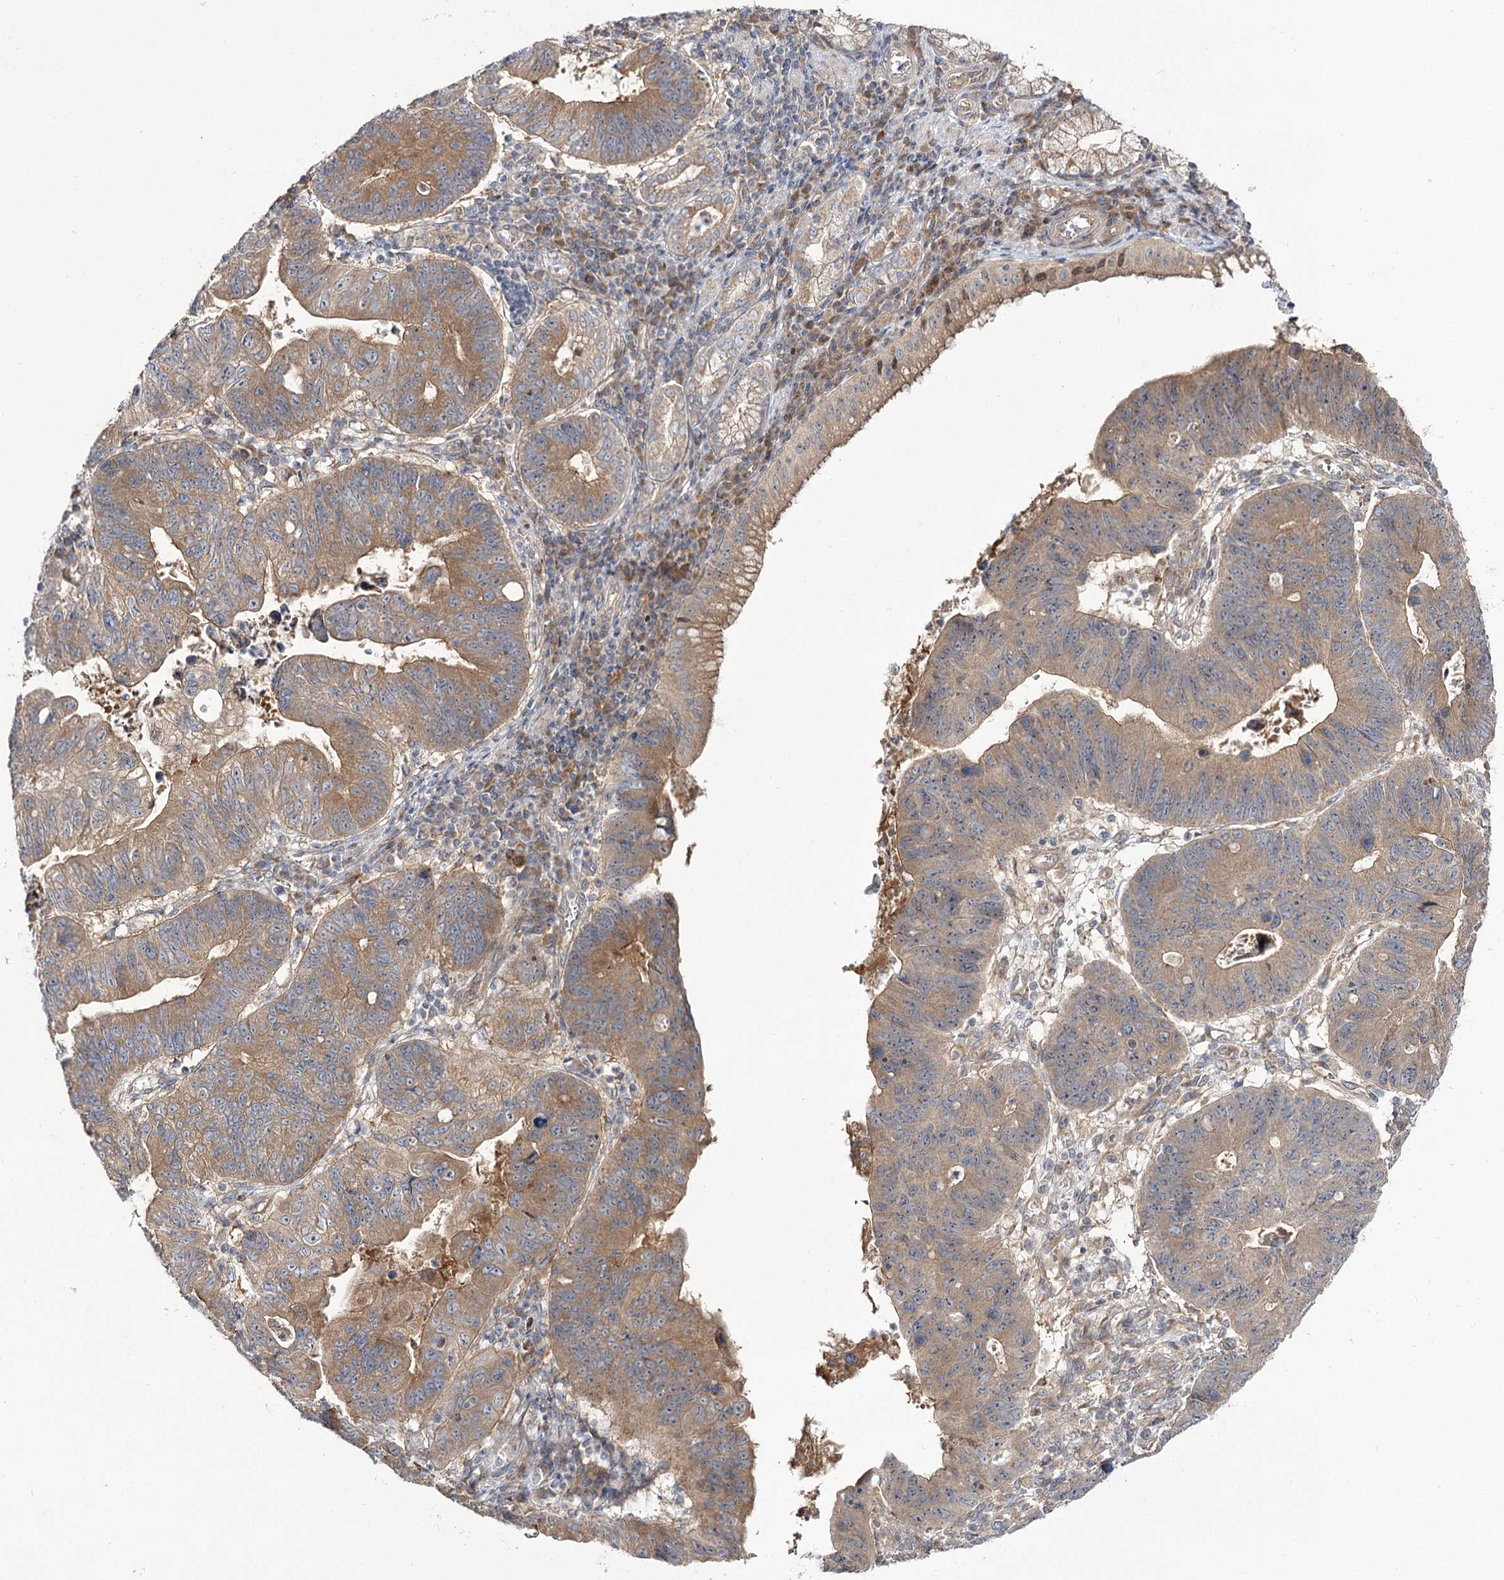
{"staining": {"intensity": "moderate", "quantity": ">75%", "location": "cytoplasmic/membranous"}, "tissue": "stomach cancer", "cell_type": "Tumor cells", "image_type": "cancer", "snomed": [{"axis": "morphology", "description": "Adenocarcinoma, NOS"}, {"axis": "topography", "description": "Stomach"}], "caption": "DAB (3,3'-diaminobenzidine) immunohistochemical staining of human stomach cancer displays moderate cytoplasmic/membranous protein expression in approximately >75% of tumor cells.", "gene": "C11orf80", "patient": {"sex": "male", "age": 59}}